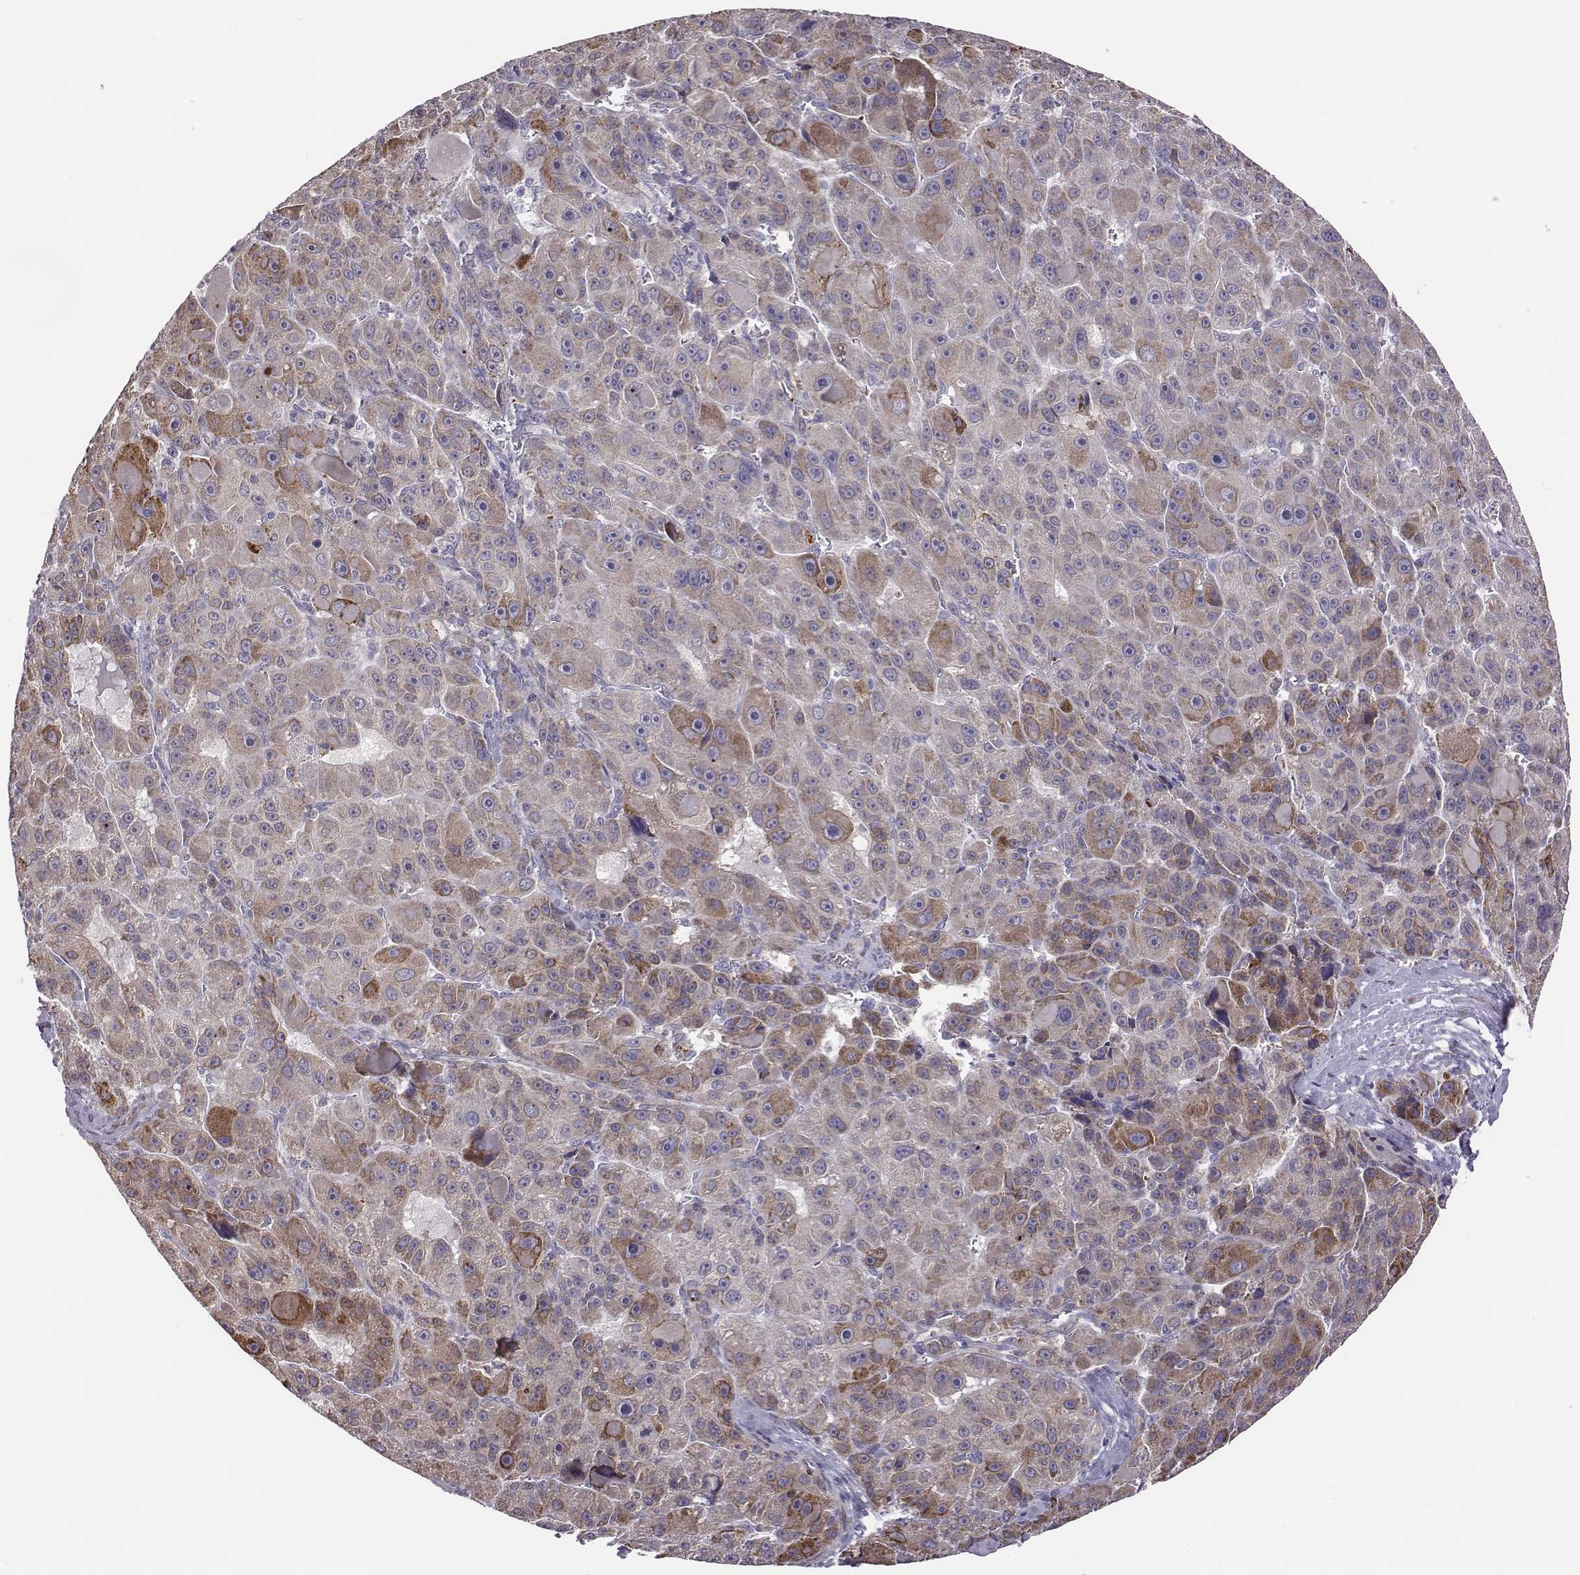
{"staining": {"intensity": "moderate", "quantity": "<25%", "location": "cytoplasmic/membranous"}, "tissue": "liver cancer", "cell_type": "Tumor cells", "image_type": "cancer", "snomed": [{"axis": "morphology", "description": "Carcinoma, Hepatocellular, NOS"}, {"axis": "topography", "description": "Liver"}], "caption": "DAB (3,3'-diaminobenzidine) immunohistochemical staining of human liver cancer (hepatocellular carcinoma) shows moderate cytoplasmic/membranous protein expression in approximately <25% of tumor cells.", "gene": "SELENOI", "patient": {"sex": "male", "age": 76}}